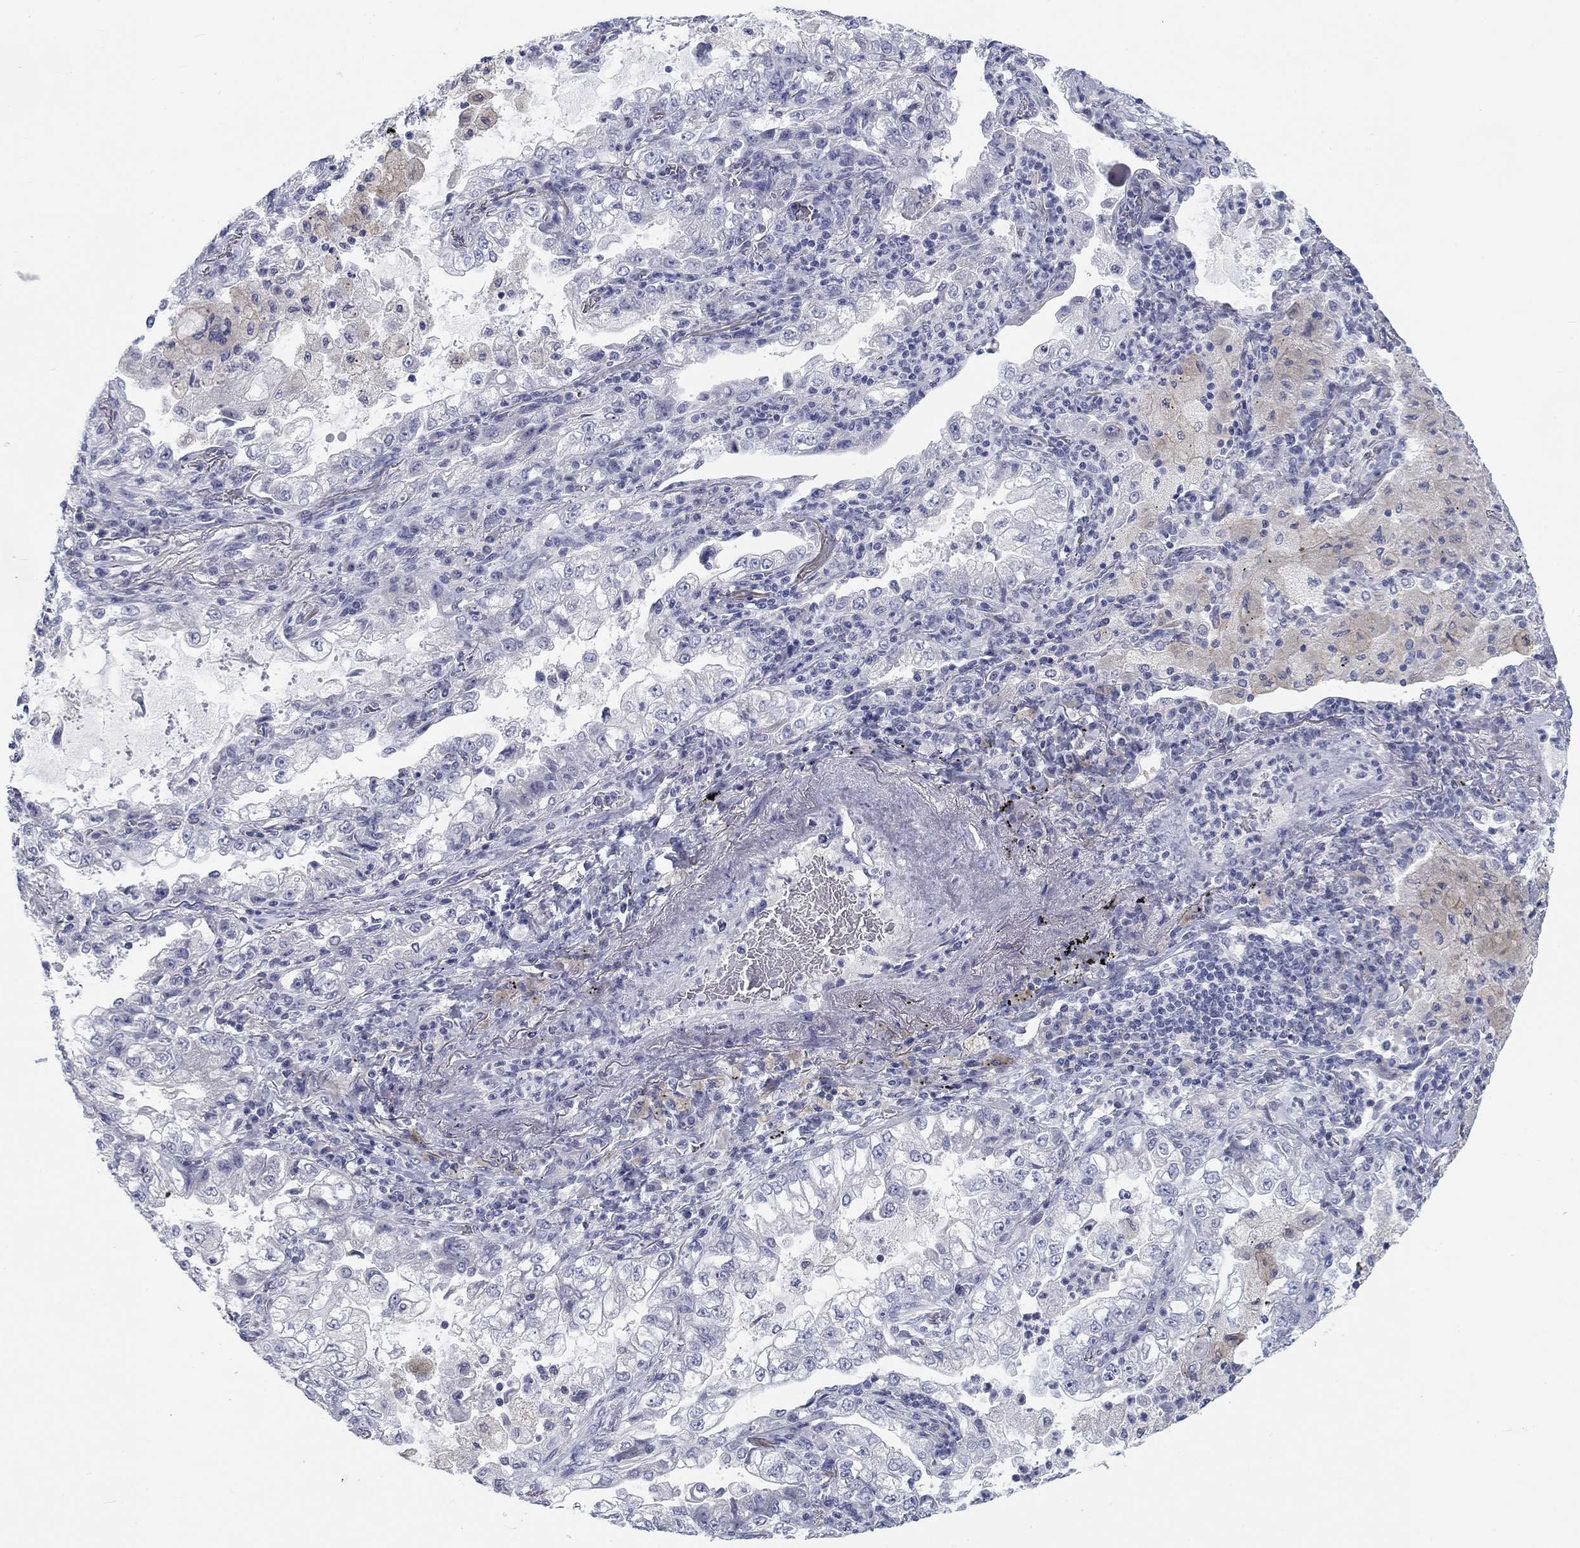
{"staining": {"intensity": "negative", "quantity": "none", "location": "none"}, "tissue": "lung cancer", "cell_type": "Tumor cells", "image_type": "cancer", "snomed": [{"axis": "morphology", "description": "Adenocarcinoma, NOS"}, {"axis": "topography", "description": "Lung"}], "caption": "The histopathology image demonstrates no staining of tumor cells in lung adenocarcinoma.", "gene": "CALB1", "patient": {"sex": "female", "age": 73}}